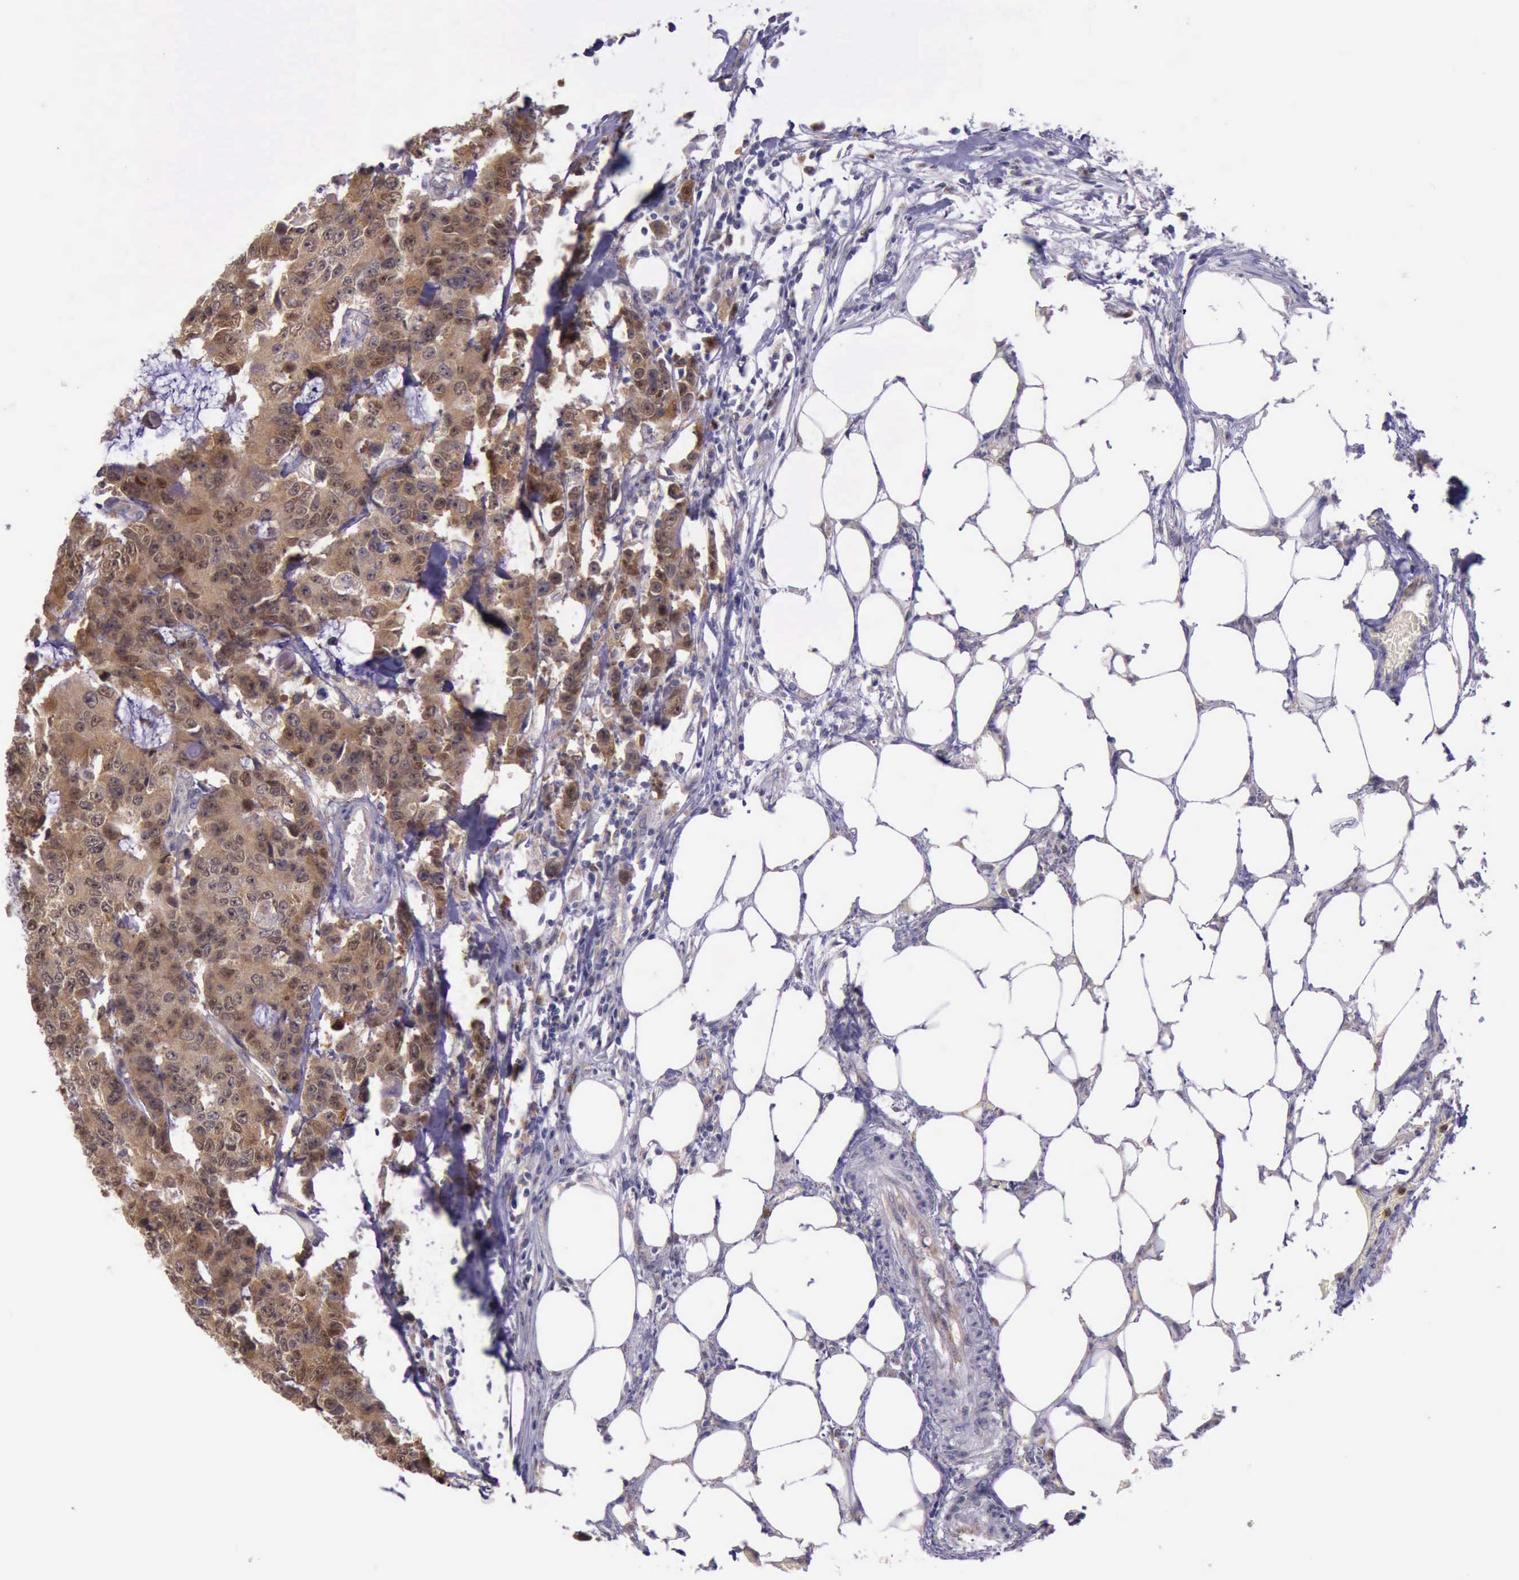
{"staining": {"intensity": "strong", "quantity": ">75%", "location": "cytoplasmic/membranous"}, "tissue": "colorectal cancer", "cell_type": "Tumor cells", "image_type": "cancer", "snomed": [{"axis": "morphology", "description": "Adenocarcinoma, NOS"}, {"axis": "topography", "description": "Colon"}], "caption": "DAB immunohistochemical staining of adenocarcinoma (colorectal) demonstrates strong cytoplasmic/membranous protein staining in approximately >75% of tumor cells.", "gene": "PLEK2", "patient": {"sex": "female", "age": 86}}